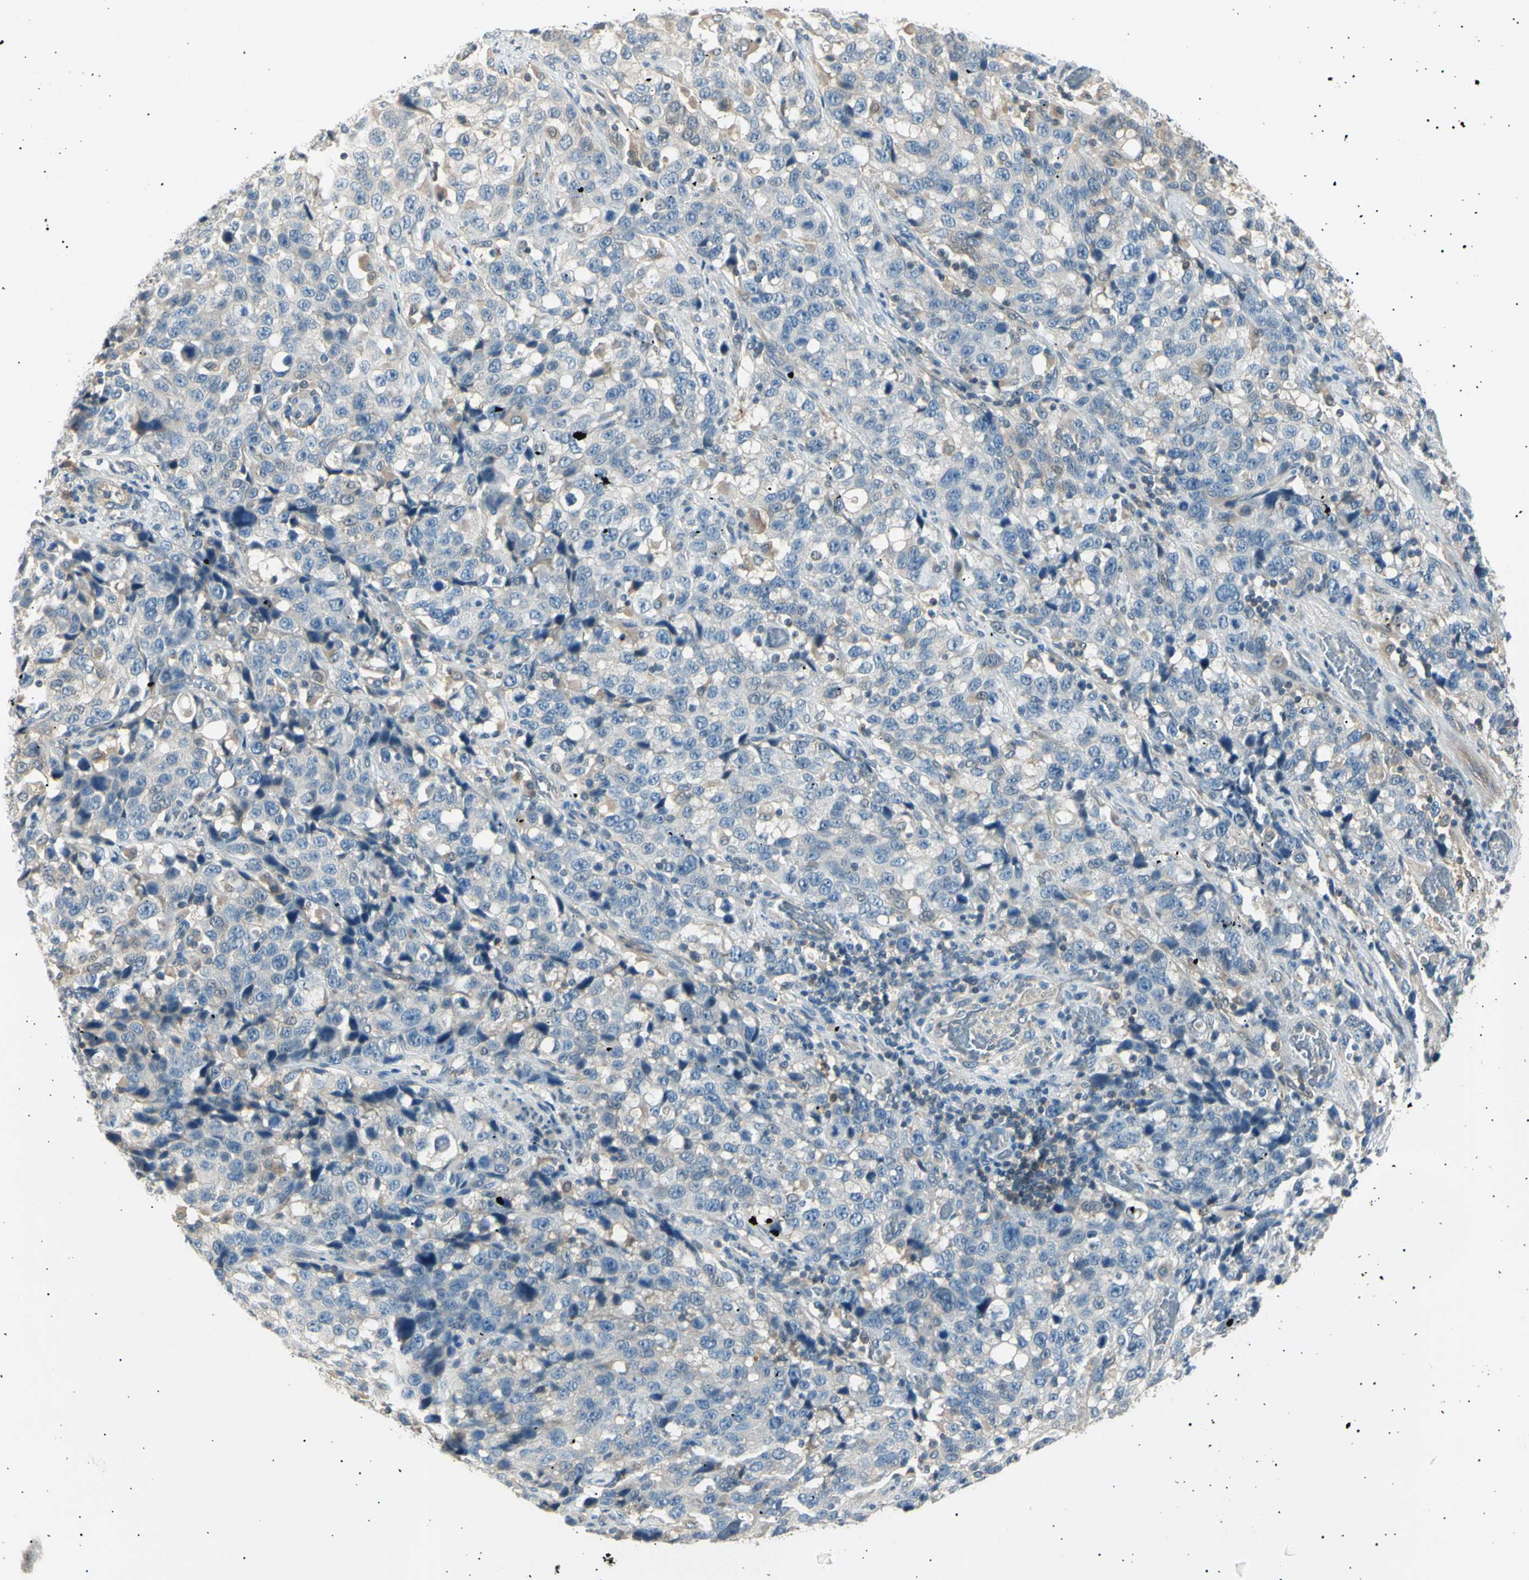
{"staining": {"intensity": "weak", "quantity": "<25%", "location": "cytoplasmic/membranous"}, "tissue": "stomach cancer", "cell_type": "Tumor cells", "image_type": "cancer", "snomed": [{"axis": "morphology", "description": "Normal tissue, NOS"}, {"axis": "morphology", "description": "Adenocarcinoma, NOS"}, {"axis": "topography", "description": "Stomach"}], "caption": "Tumor cells are negative for brown protein staining in stomach cancer.", "gene": "LHPP", "patient": {"sex": "male", "age": 48}}